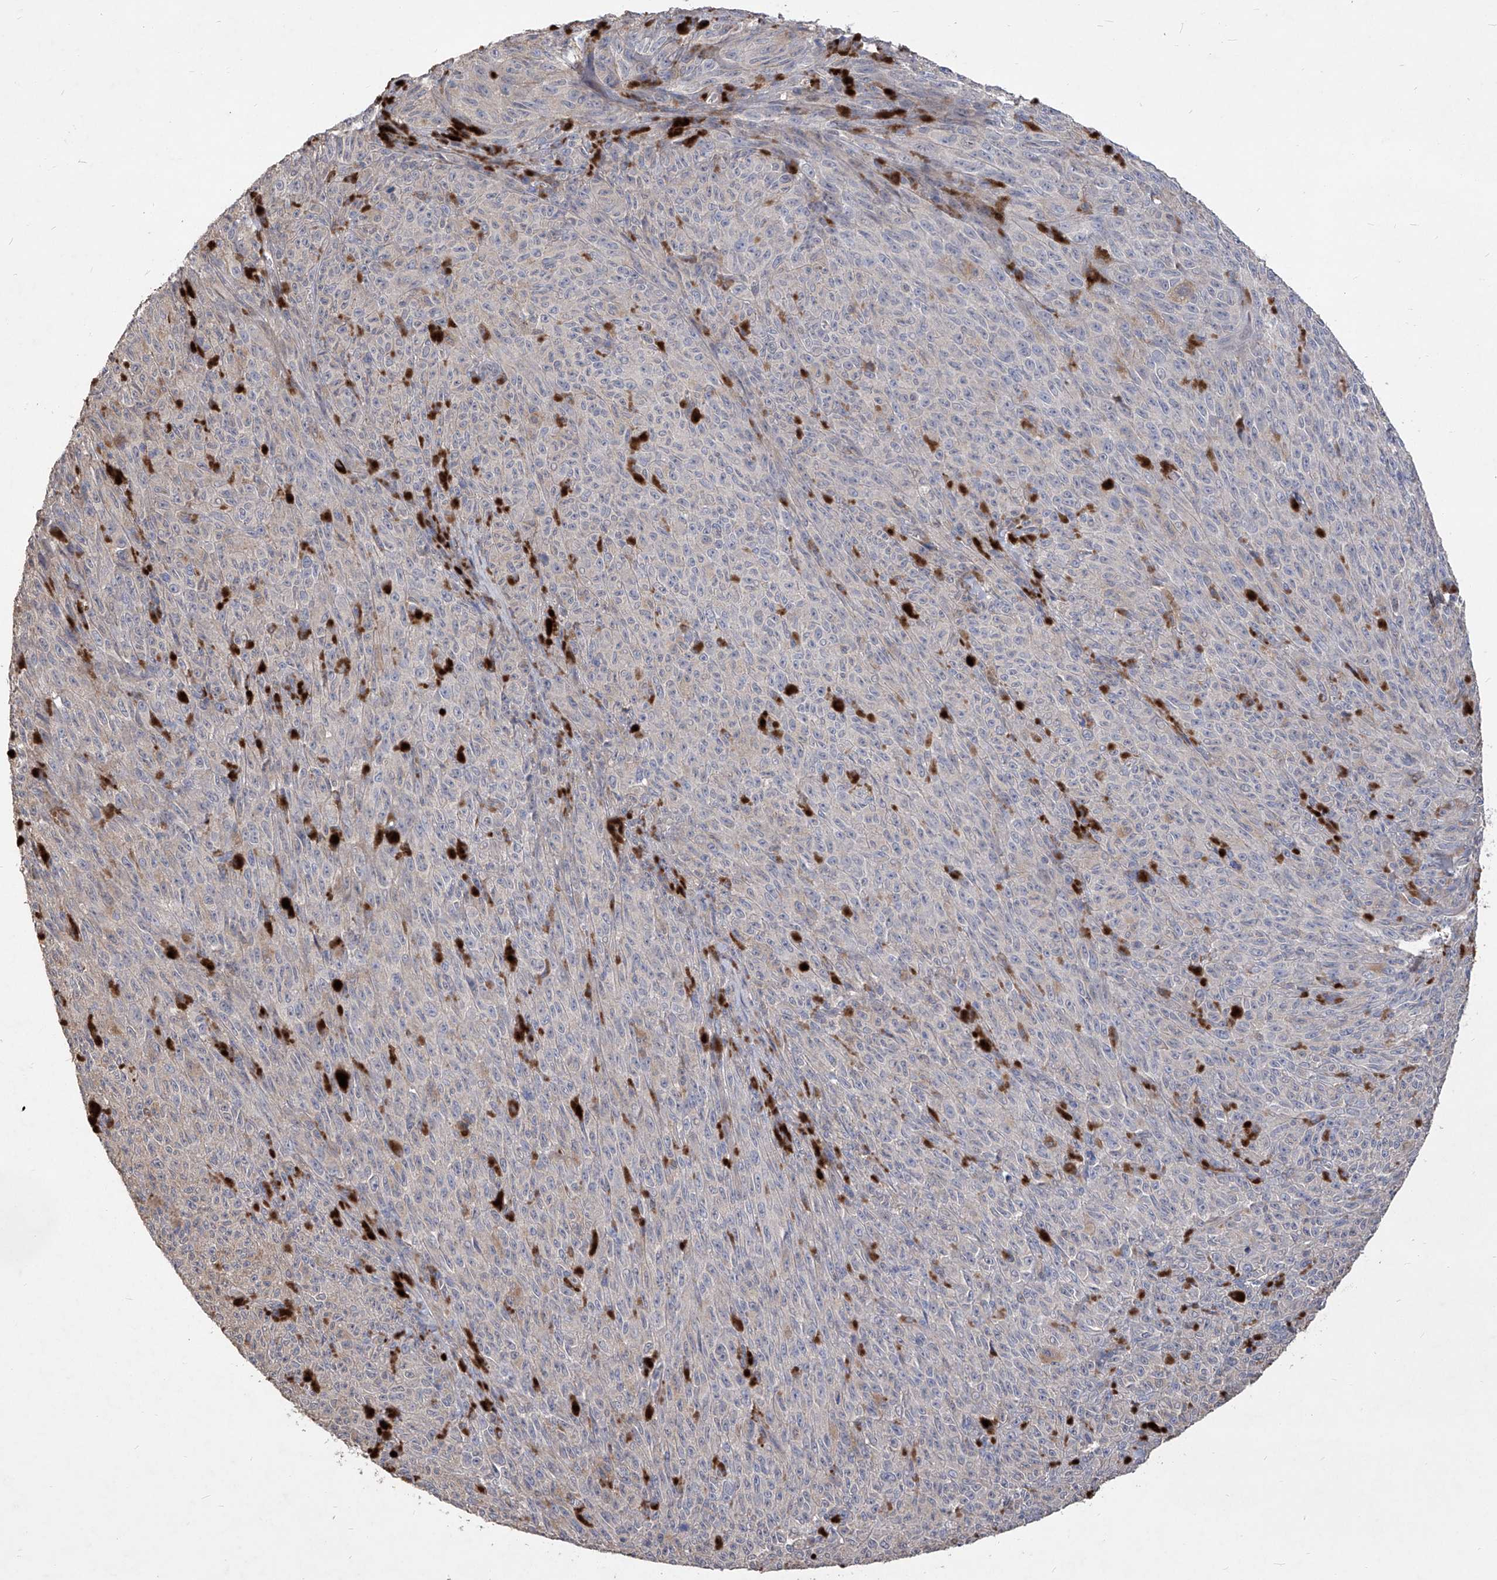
{"staining": {"intensity": "negative", "quantity": "none", "location": "none"}, "tissue": "melanoma", "cell_type": "Tumor cells", "image_type": "cancer", "snomed": [{"axis": "morphology", "description": "Malignant melanoma, NOS"}, {"axis": "topography", "description": "Skin"}], "caption": "This is a photomicrograph of immunohistochemistry staining of melanoma, which shows no expression in tumor cells.", "gene": "TXNIP", "patient": {"sex": "female", "age": 82}}